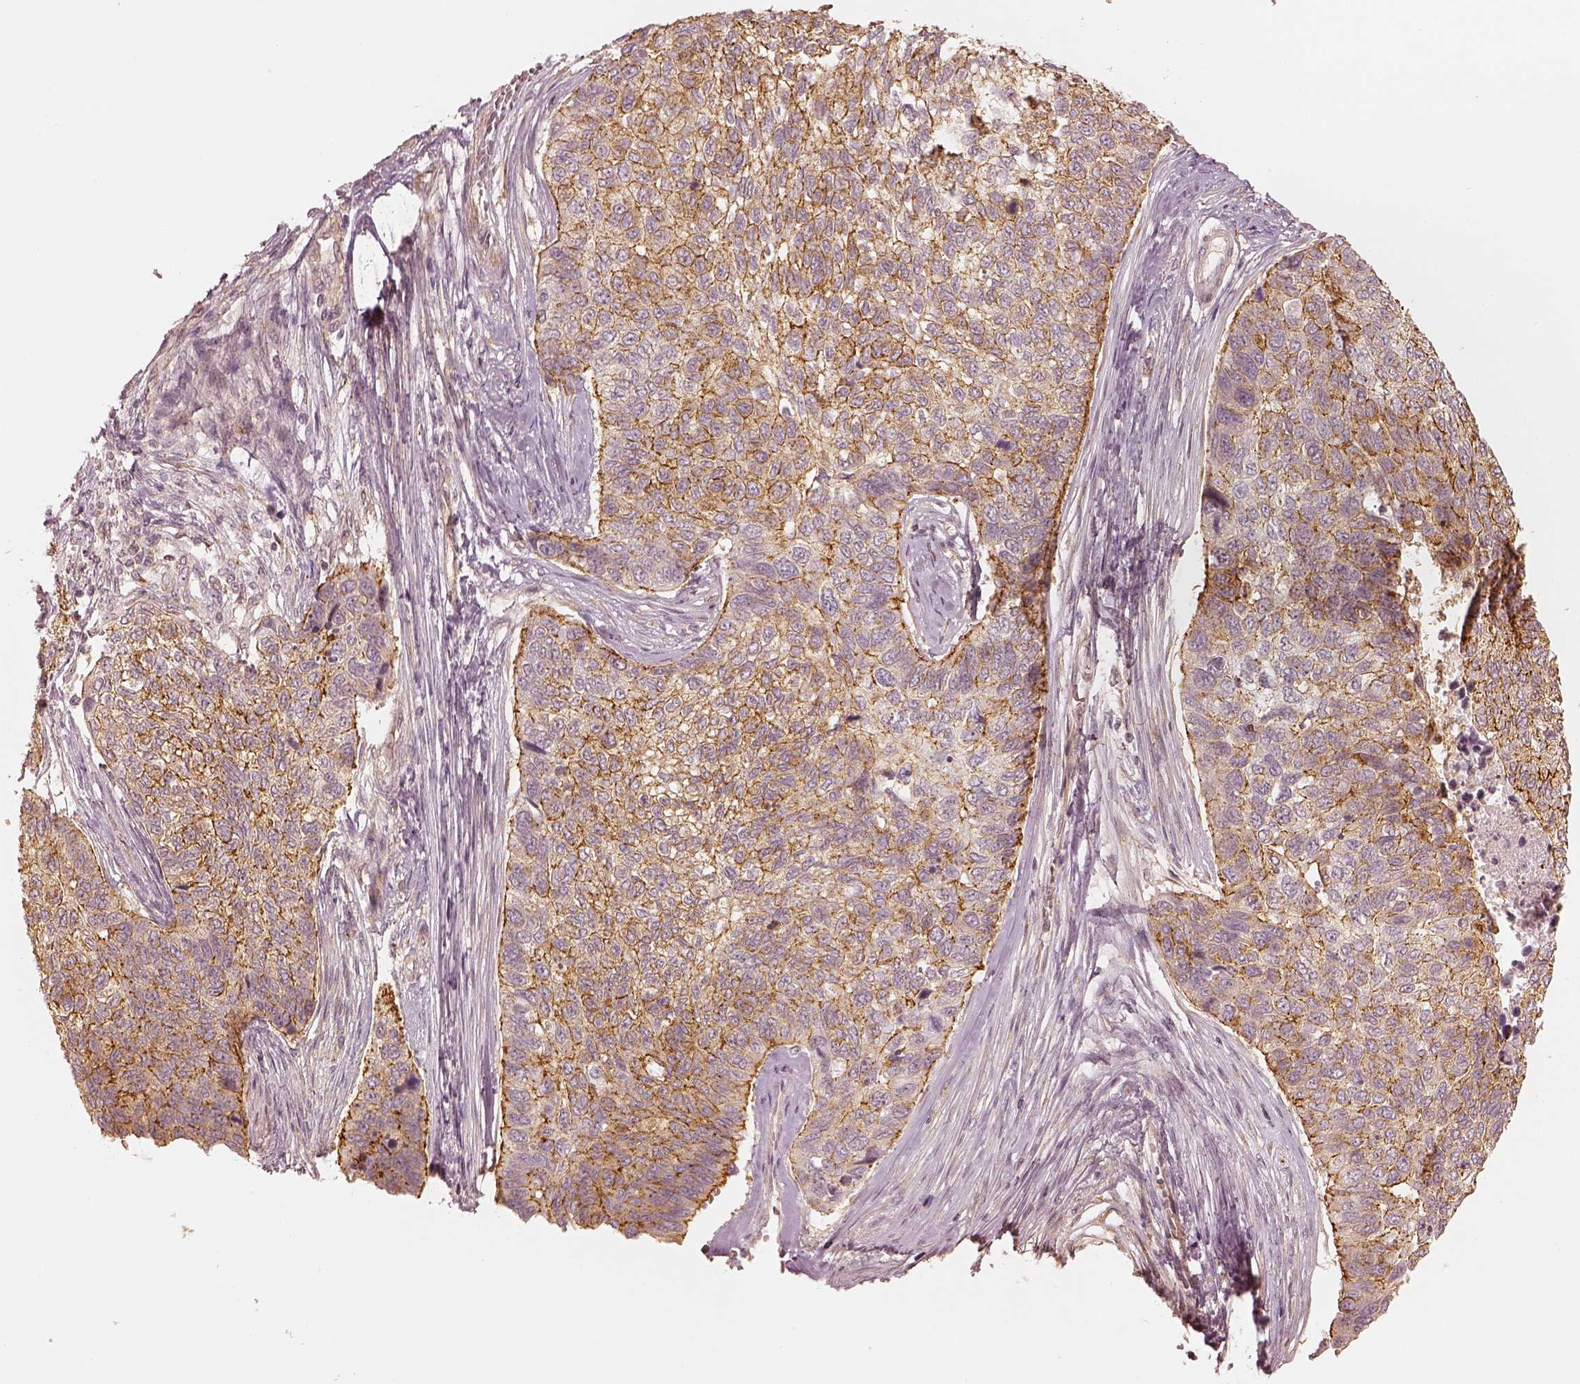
{"staining": {"intensity": "moderate", "quantity": "25%-75%", "location": "cytoplasmic/membranous"}, "tissue": "lung cancer", "cell_type": "Tumor cells", "image_type": "cancer", "snomed": [{"axis": "morphology", "description": "Squamous cell carcinoma, NOS"}, {"axis": "topography", "description": "Lung"}], "caption": "Moderate cytoplasmic/membranous staining is appreciated in approximately 25%-75% of tumor cells in lung cancer (squamous cell carcinoma).", "gene": "GORASP2", "patient": {"sex": "male", "age": 69}}